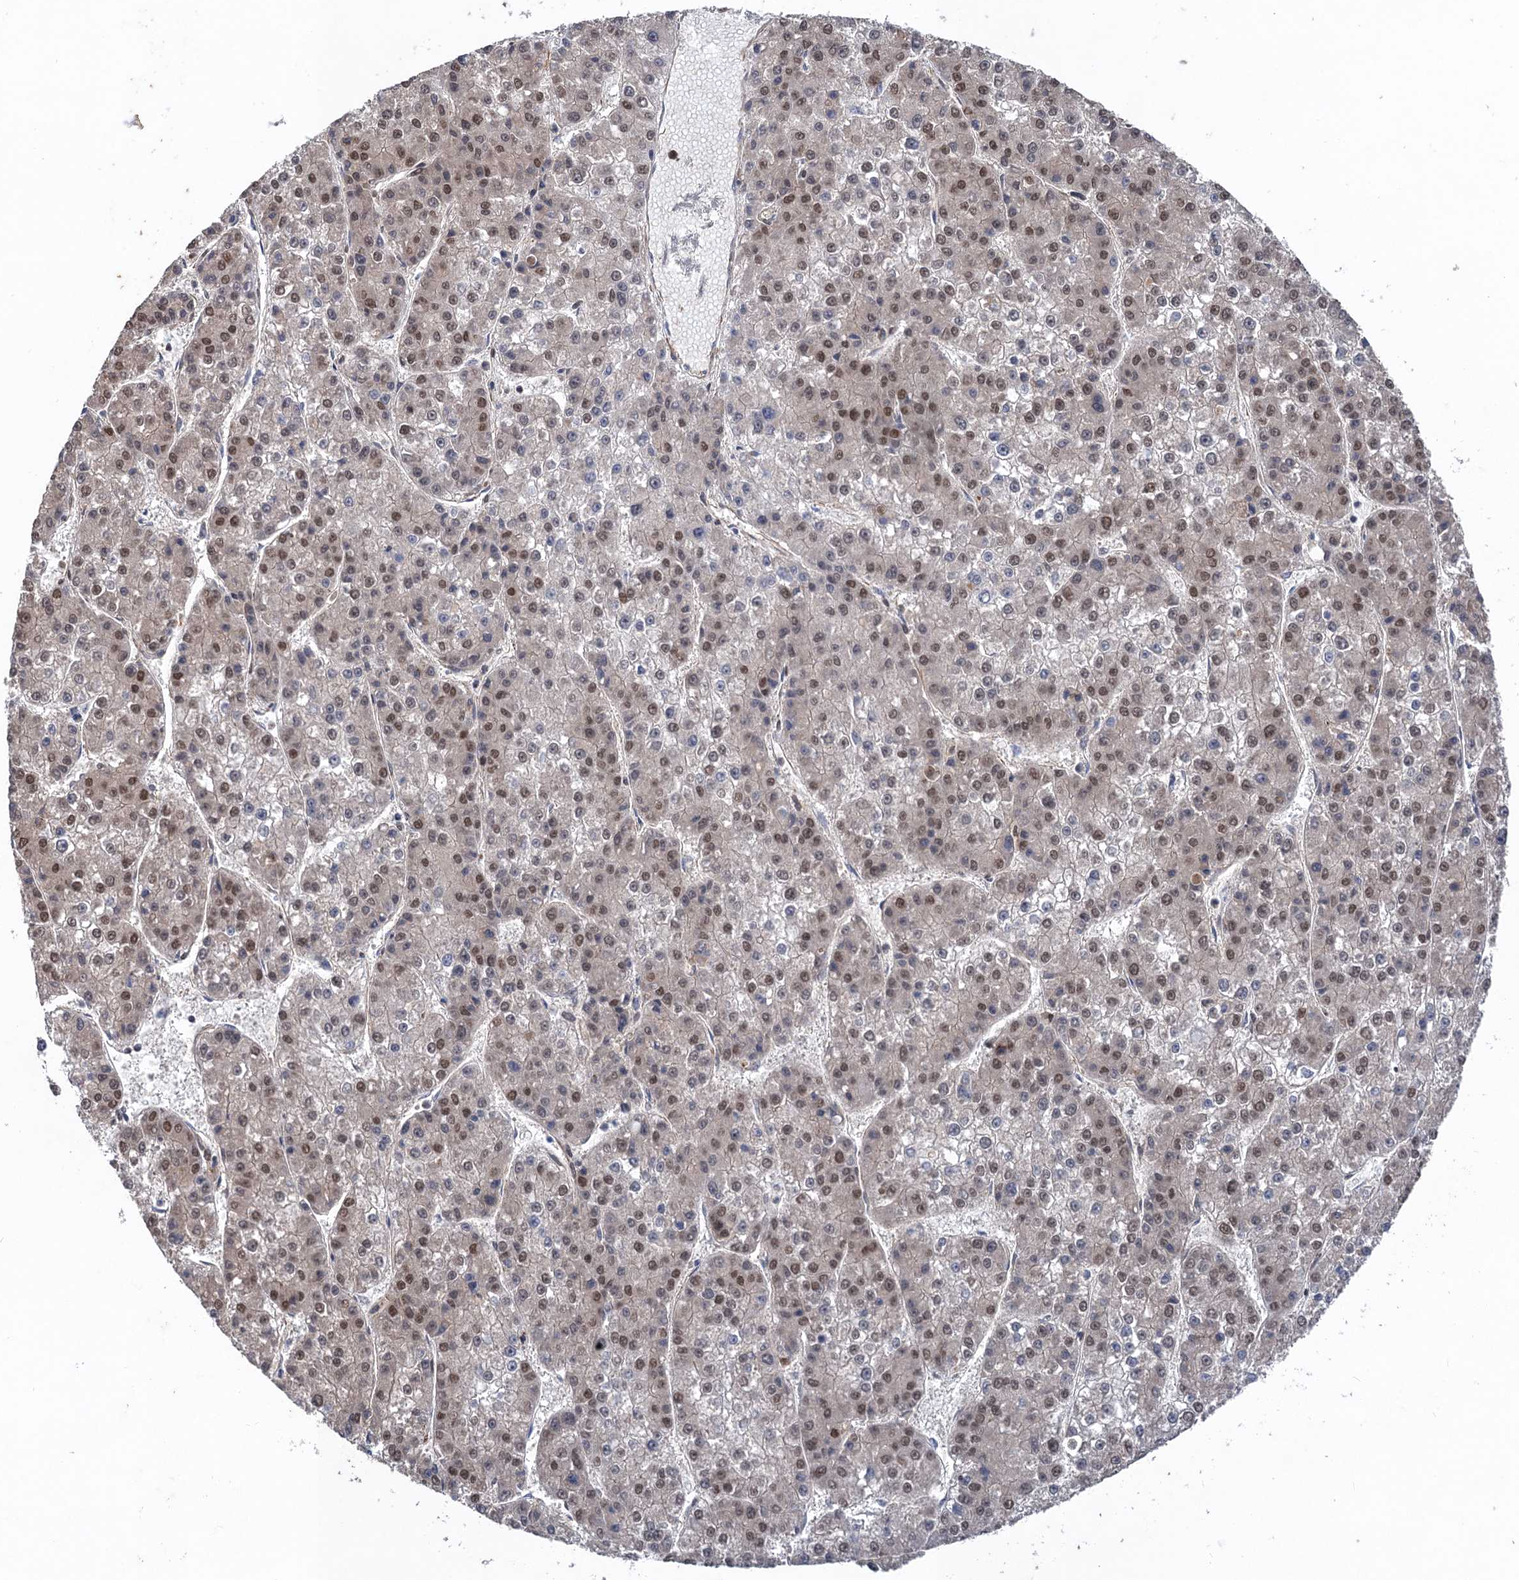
{"staining": {"intensity": "moderate", "quantity": "25%-75%", "location": "nuclear"}, "tissue": "liver cancer", "cell_type": "Tumor cells", "image_type": "cancer", "snomed": [{"axis": "morphology", "description": "Carcinoma, Hepatocellular, NOS"}, {"axis": "topography", "description": "Liver"}], "caption": "Liver cancer stained with immunohistochemistry exhibits moderate nuclear positivity in about 25%-75% of tumor cells.", "gene": "TTC31", "patient": {"sex": "female", "age": 73}}